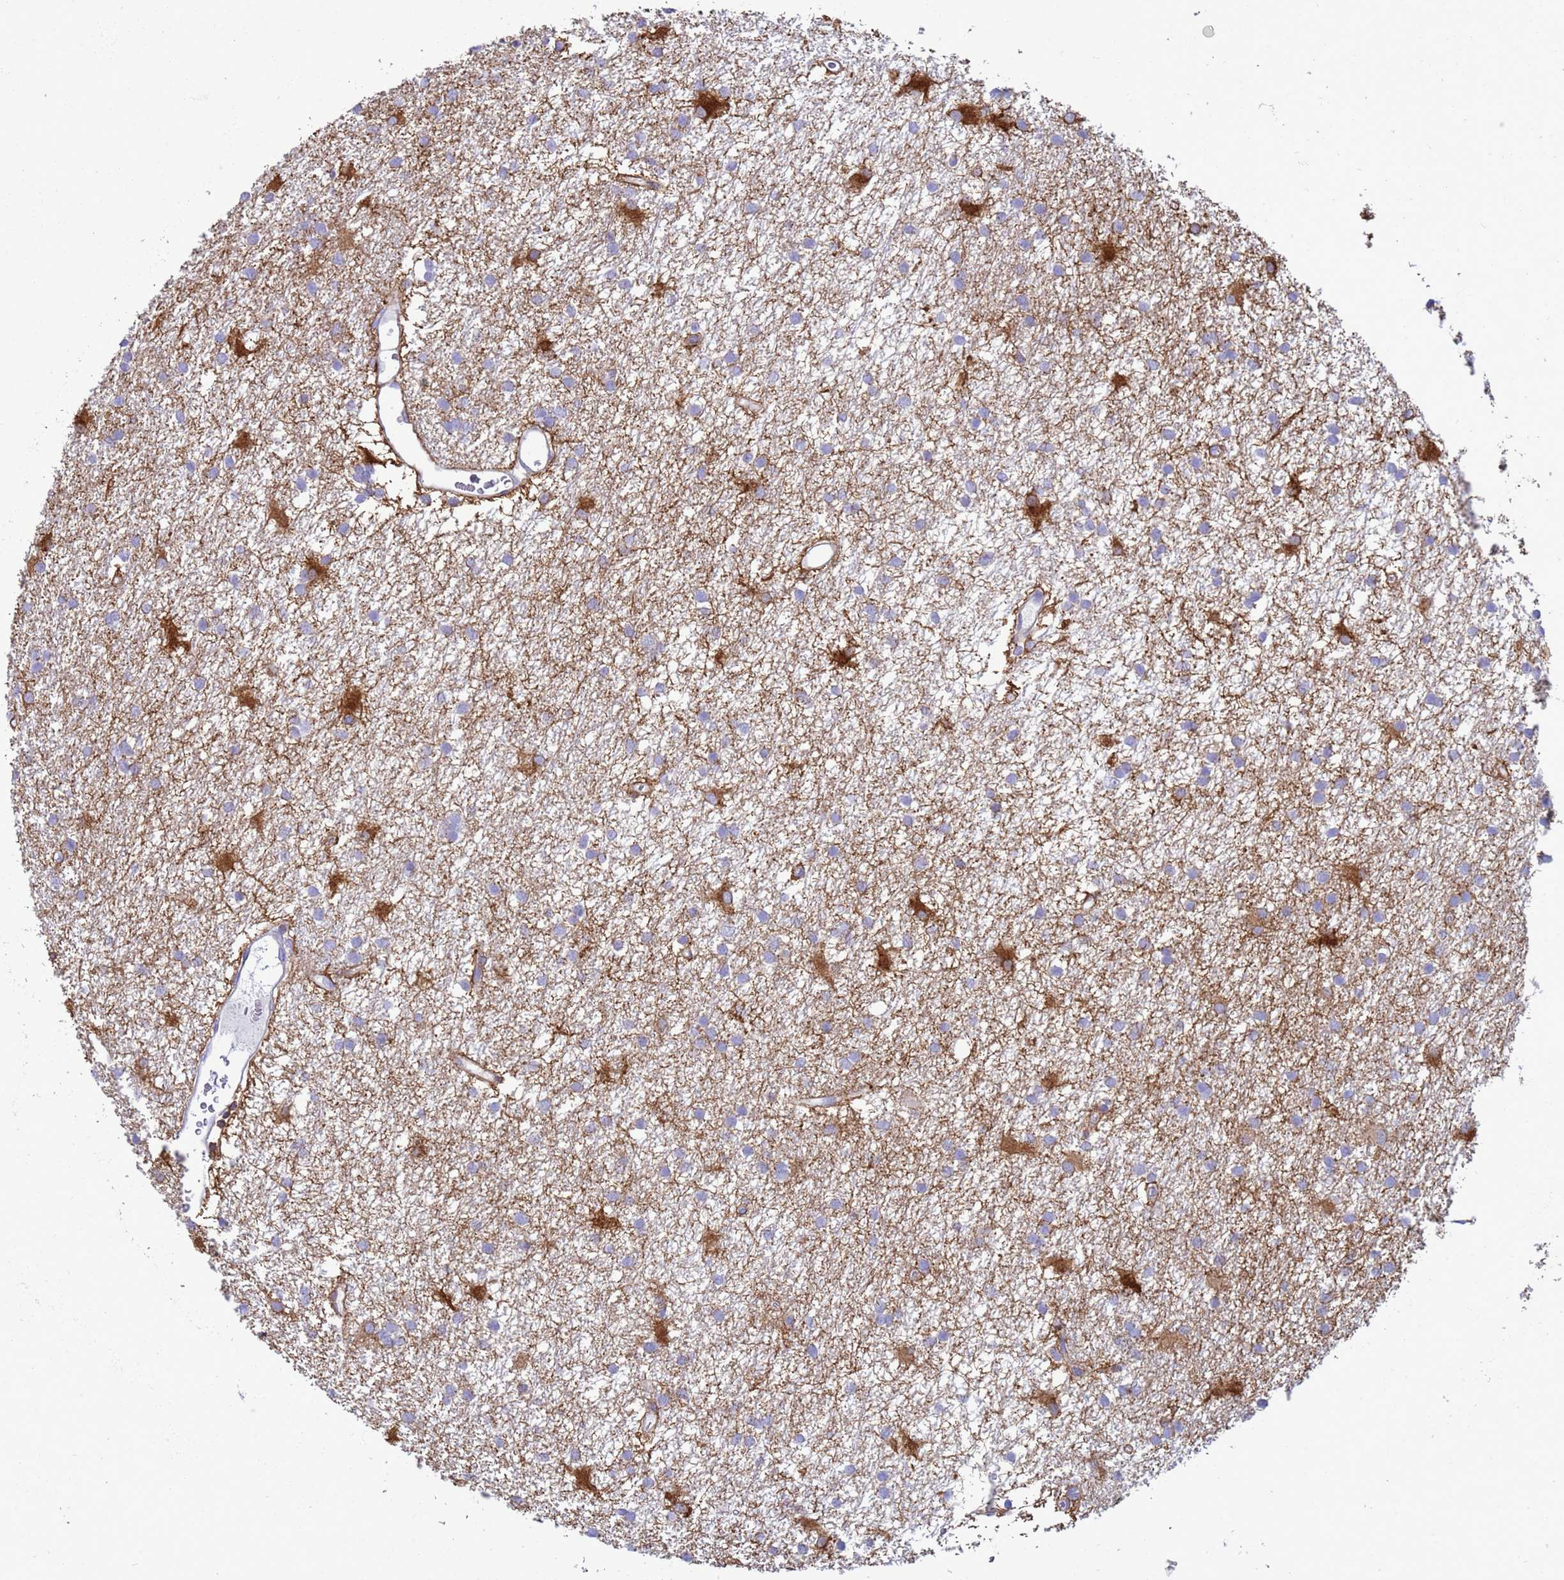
{"staining": {"intensity": "negative", "quantity": "none", "location": "none"}, "tissue": "glioma", "cell_type": "Tumor cells", "image_type": "cancer", "snomed": [{"axis": "morphology", "description": "Glioma, malignant, High grade"}, {"axis": "topography", "description": "Brain"}], "caption": "Glioma was stained to show a protein in brown. There is no significant staining in tumor cells.", "gene": "EZR", "patient": {"sex": "male", "age": 77}}